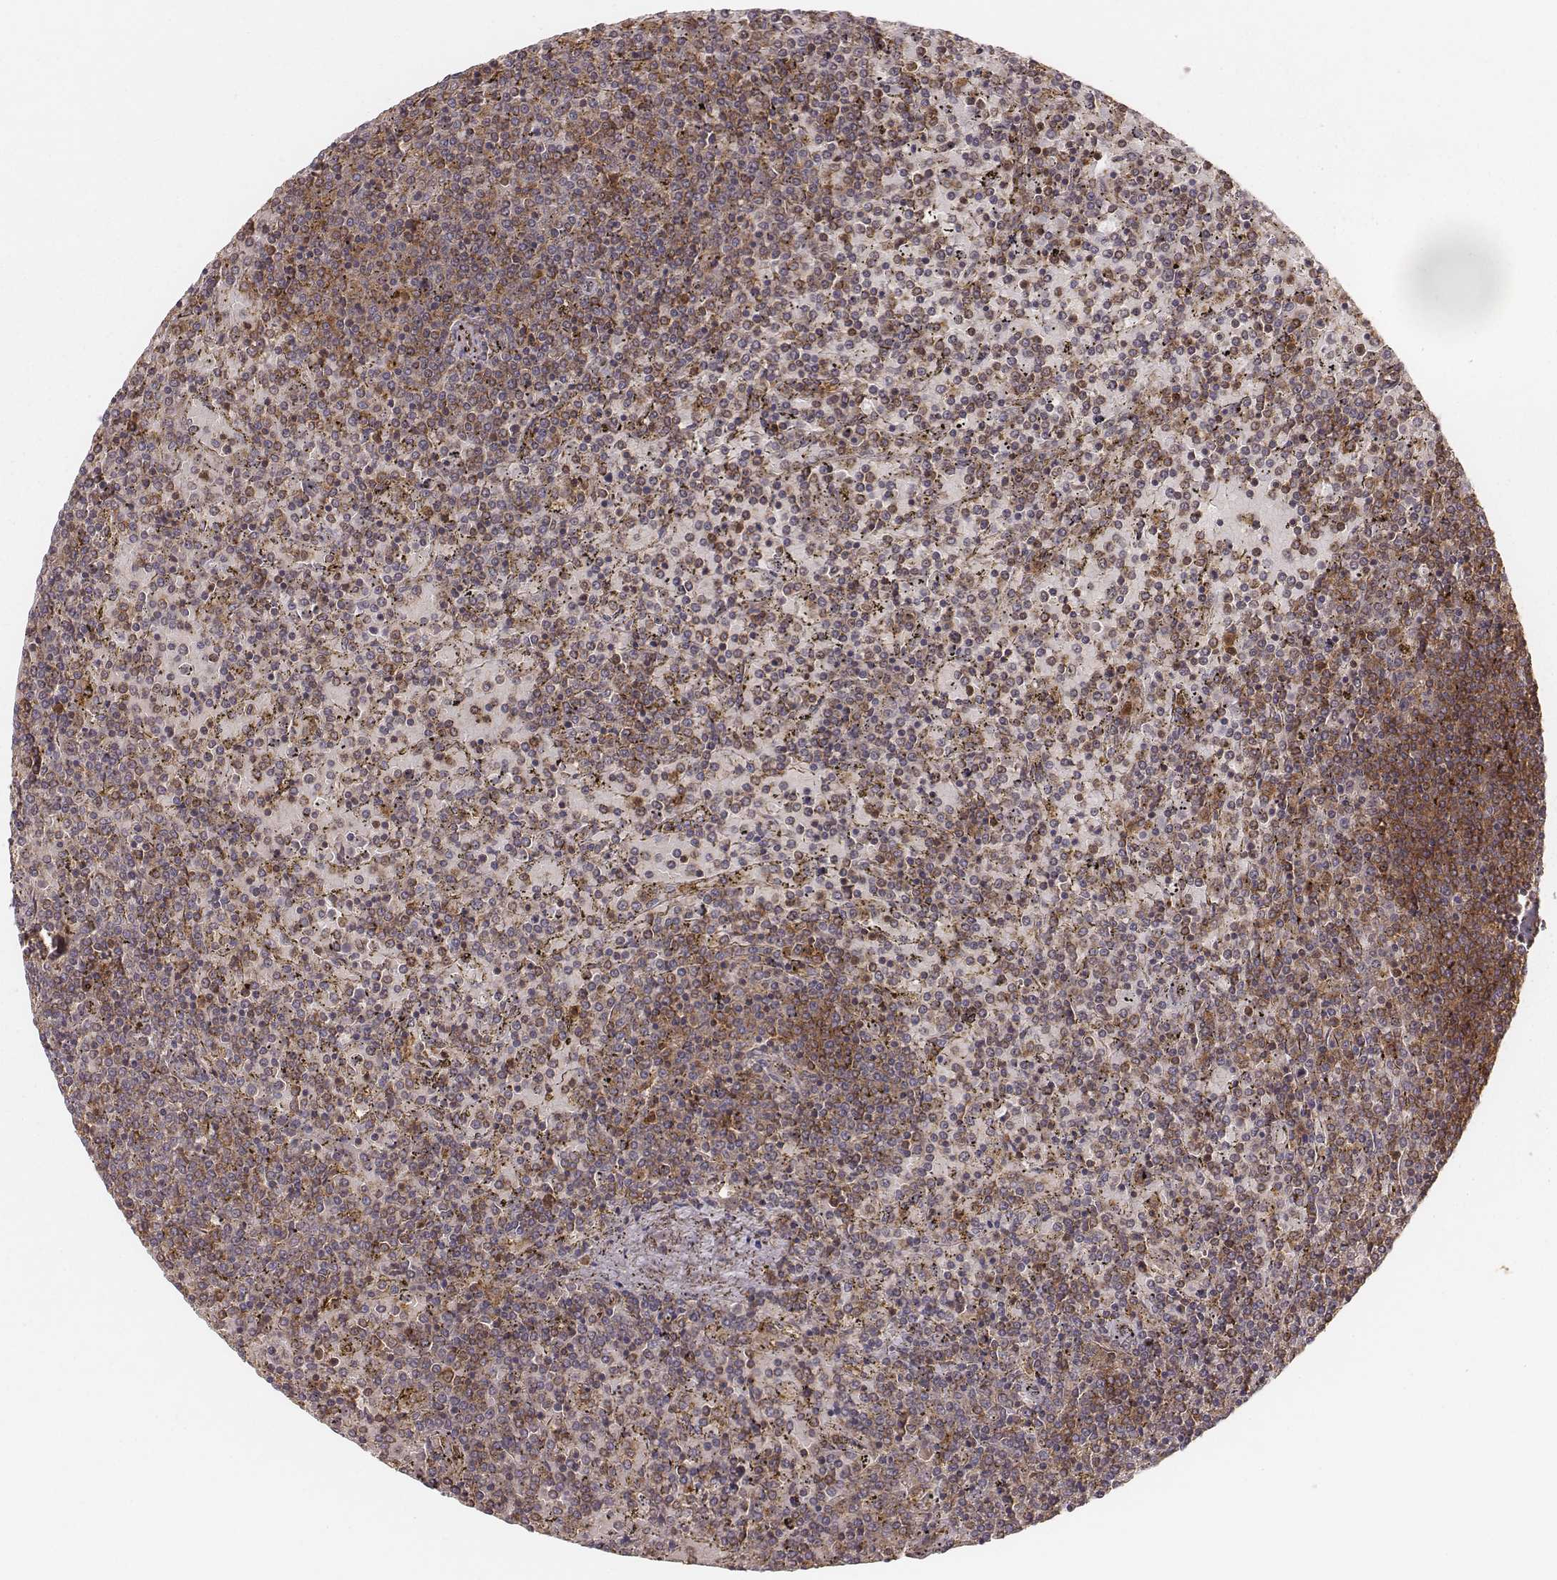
{"staining": {"intensity": "moderate", "quantity": ">75%", "location": "cytoplasmic/membranous"}, "tissue": "lymphoma", "cell_type": "Tumor cells", "image_type": "cancer", "snomed": [{"axis": "morphology", "description": "Malignant lymphoma, non-Hodgkin's type, Low grade"}, {"axis": "topography", "description": "Spleen"}], "caption": "IHC of malignant lymphoma, non-Hodgkin's type (low-grade) demonstrates medium levels of moderate cytoplasmic/membranous staining in approximately >75% of tumor cells.", "gene": "CARS1", "patient": {"sex": "female", "age": 77}}